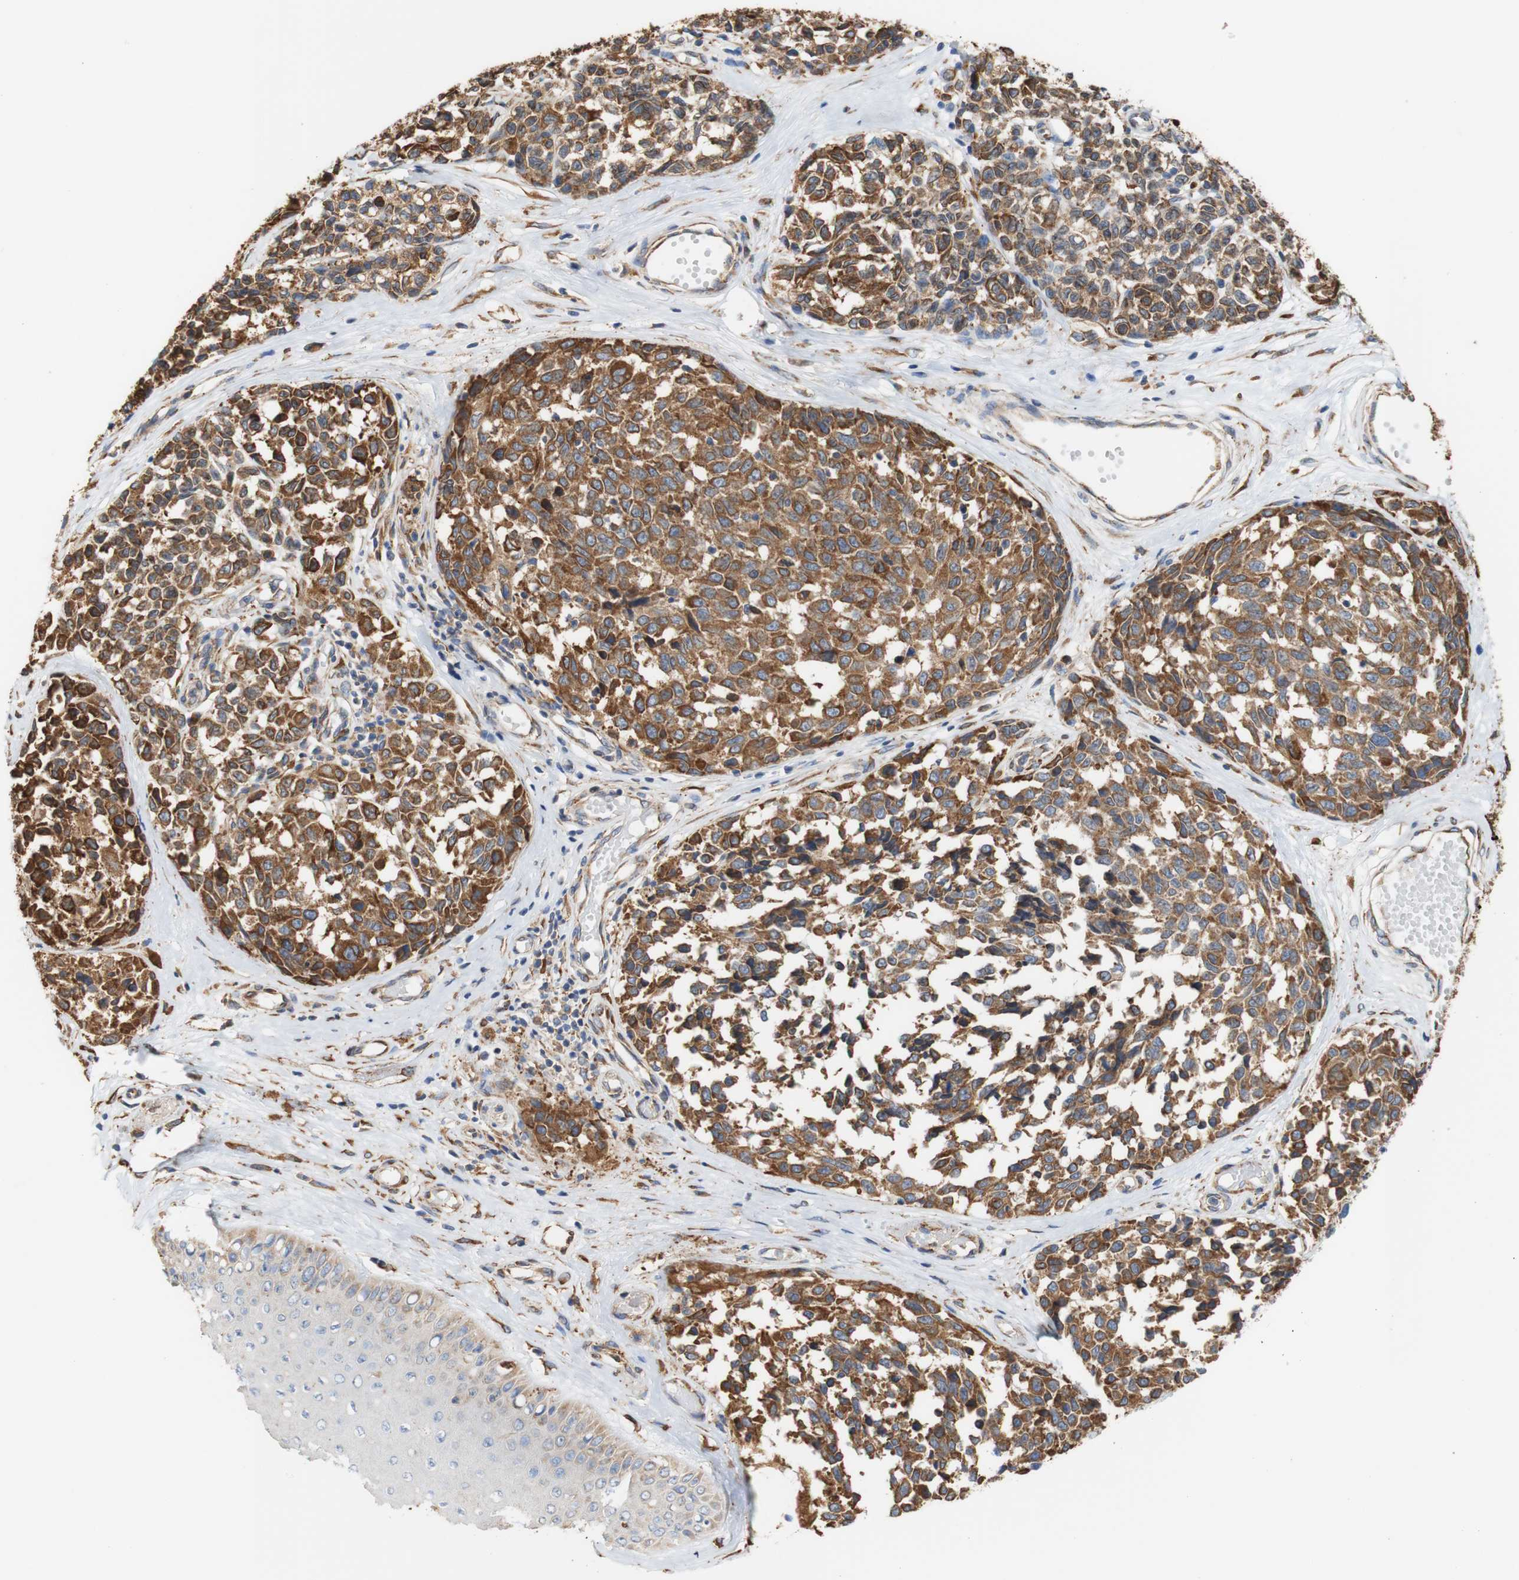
{"staining": {"intensity": "moderate", "quantity": ">75%", "location": "cytoplasmic/membranous"}, "tissue": "melanoma", "cell_type": "Tumor cells", "image_type": "cancer", "snomed": [{"axis": "morphology", "description": "Malignant melanoma, NOS"}, {"axis": "topography", "description": "Skin"}], "caption": "Immunohistochemistry (IHC) image of melanoma stained for a protein (brown), which displays medium levels of moderate cytoplasmic/membranous positivity in about >75% of tumor cells.", "gene": "EIF2AK4", "patient": {"sex": "female", "age": 64}}